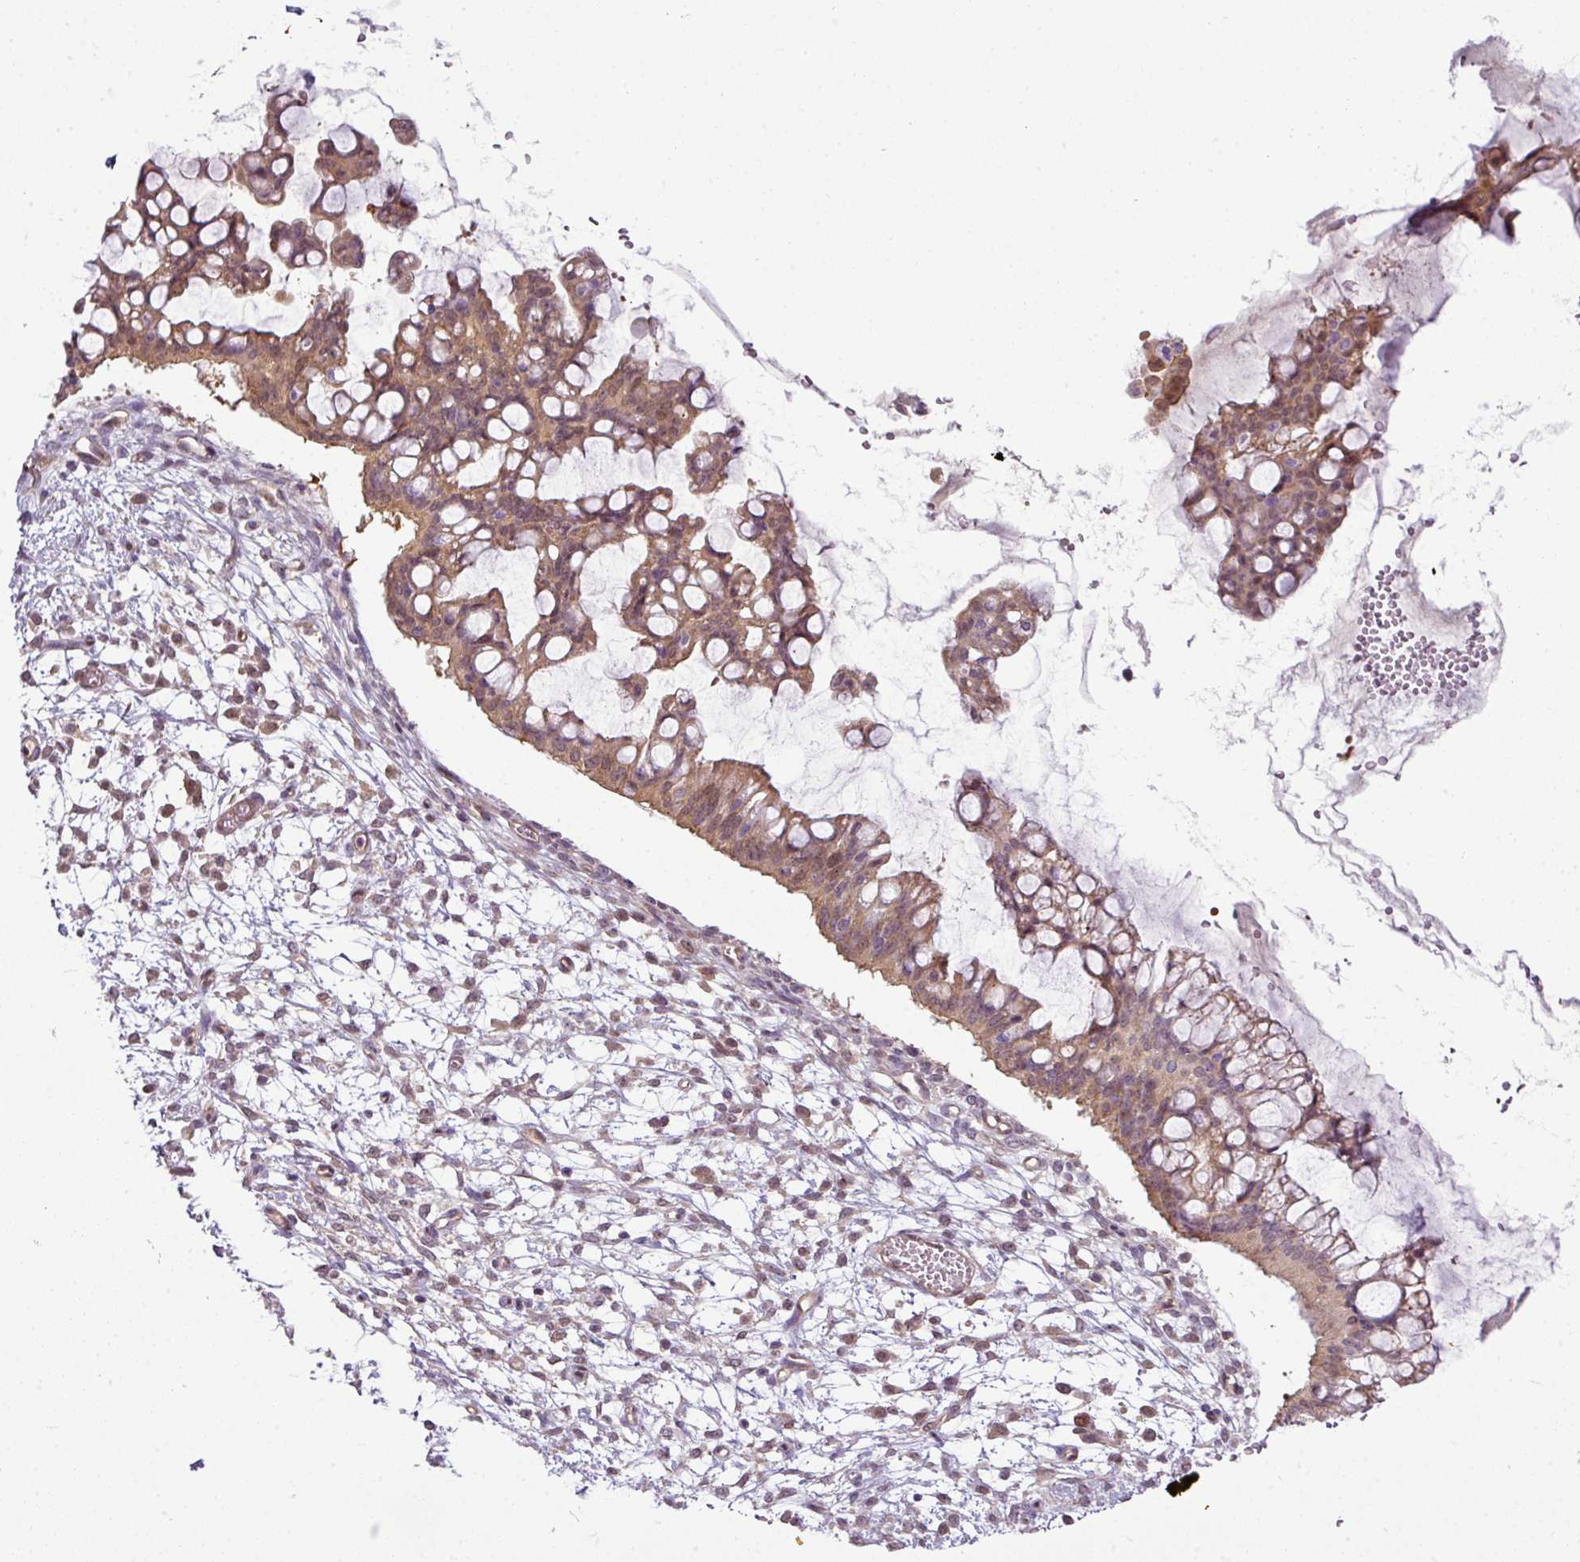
{"staining": {"intensity": "weak", "quantity": ">75%", "location": "cytoplasmic/membranous"}, "tissue": "ovarian cancer", "cell_type": "Tumor cells", "image_type": "cancer", "snomed": [{"axis": "morphology", "description": "Cystadenocarcinoma, mucinous, NOS"}, {"axis": "topography", "description": "Ovary"}], "caption": "A photomicrograph of ovarian cancer stained for a protein demonstrates weak cytoplasmic/membranous brown staining in tumor cells.", "gene": "ANKRD18A", "patient": {"sex": "female", "age": 73}}